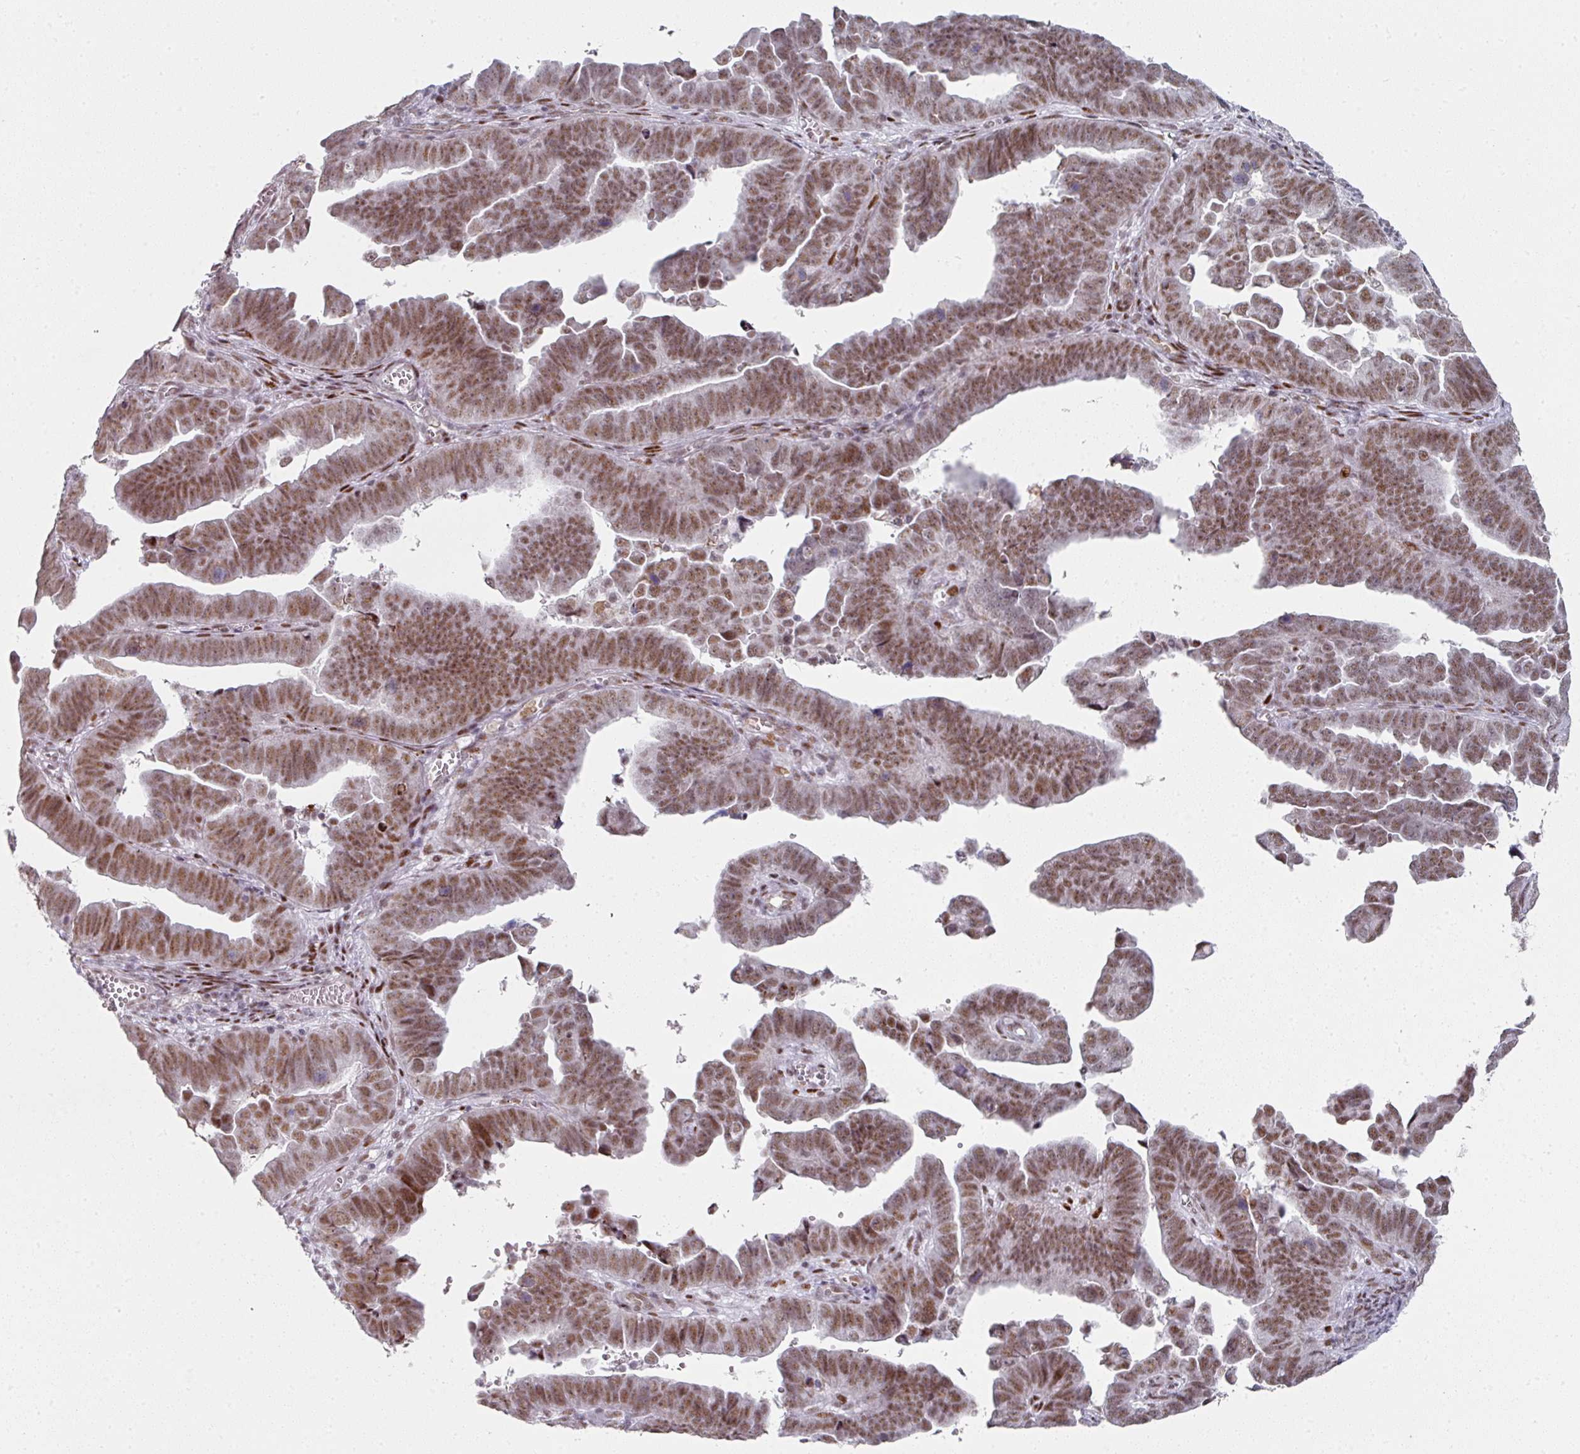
{"staining": {"intensity": "moderate", "quantity": ">75%", "location": "nuclear"}, "tissue": "endometrial cancer", "cell_type": "Tumor cells", "image_type": "cancer", "snomed": [{"axis": "morphology", "description": "Adenocarcinoma, NOS"}, {"axis": "topography", "description": "Endometrium"}], "caption": "Approximately >75% of tumor cells in human endometrial cancer (adenocarcinoma) show moderate nuclear protein positivity as visualized by brown immunohistochemical staining.", "gene": "SF3B5", "patient": {"sex": "female", "age": 75}}